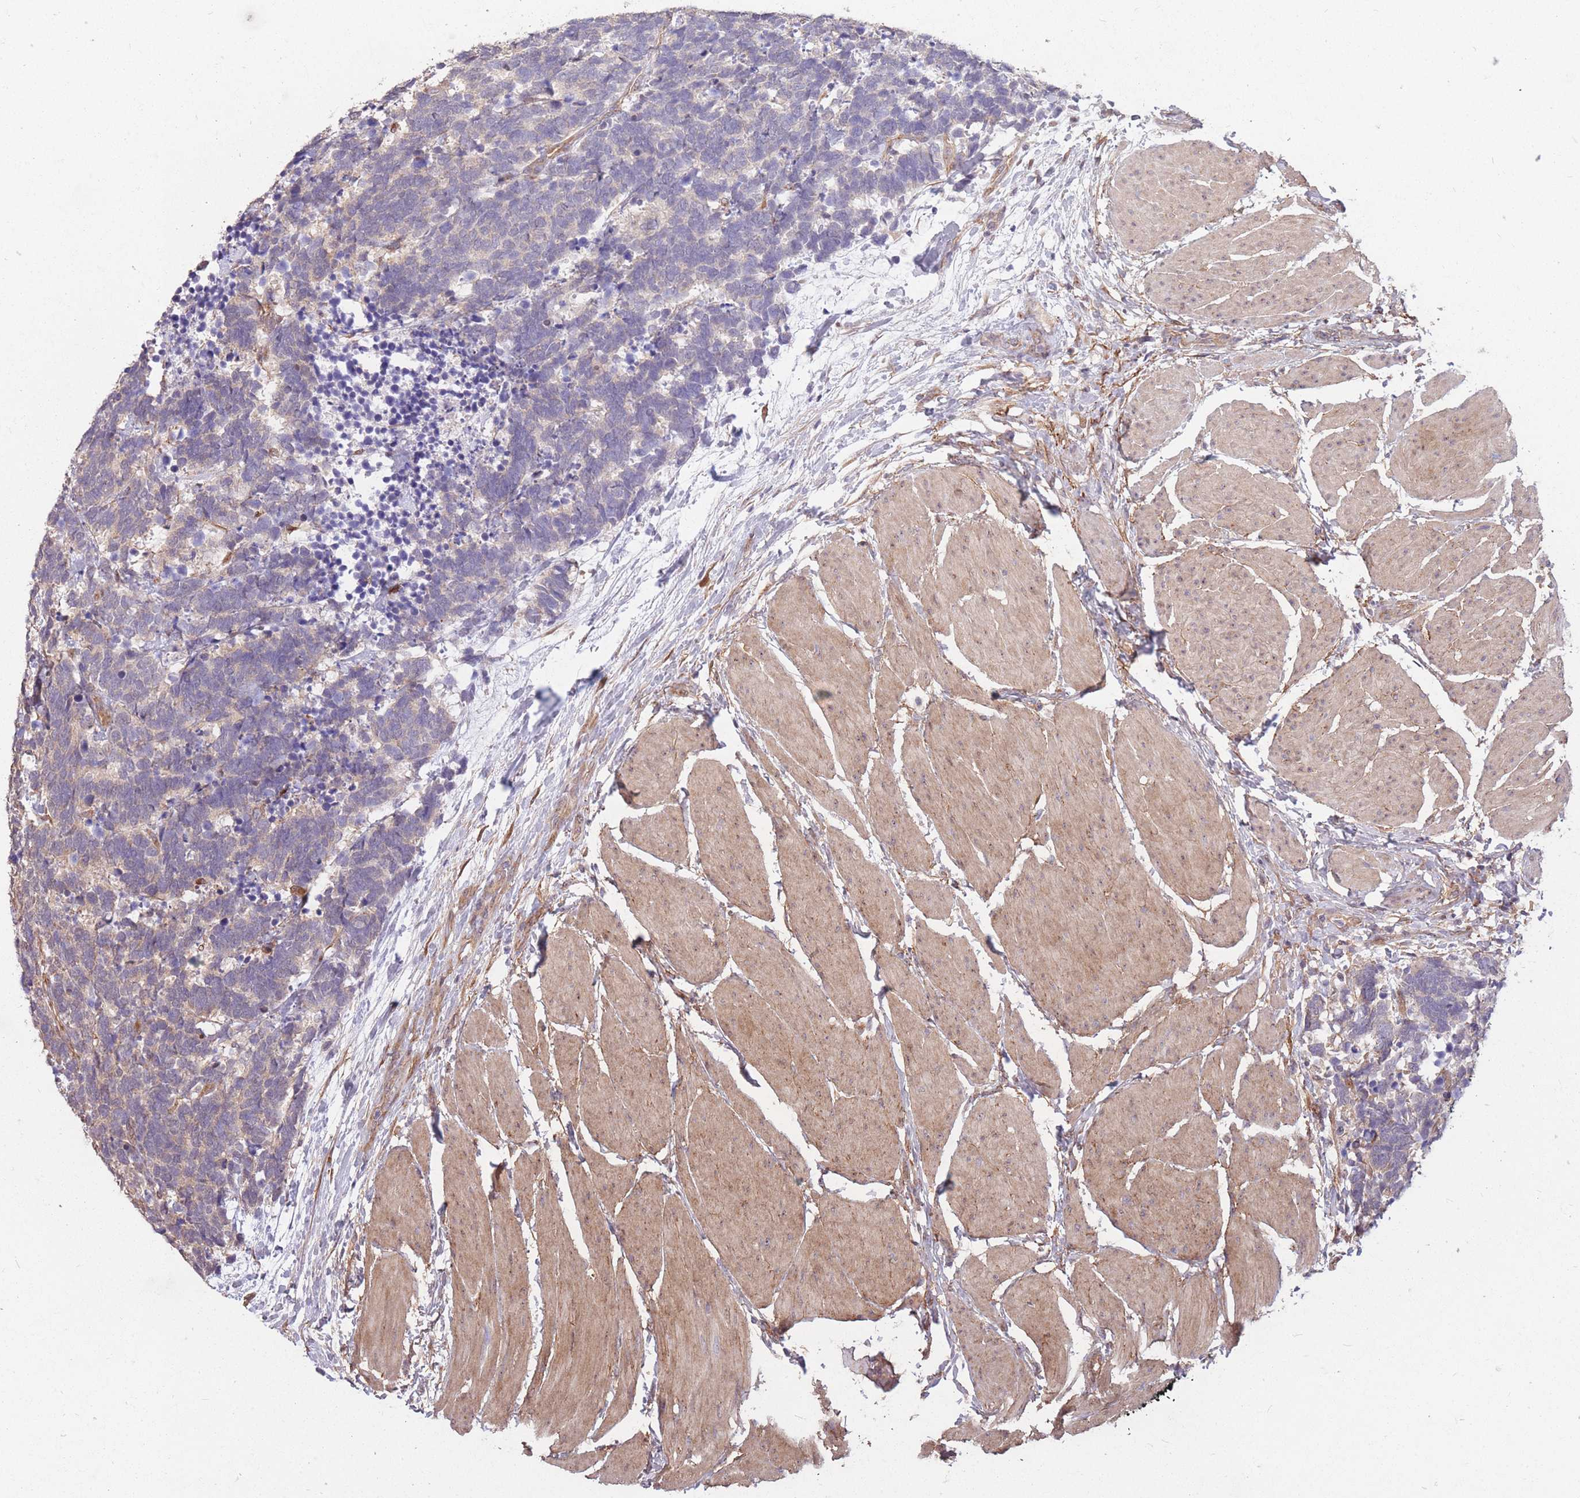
{"staining": {"intensity": "negative", "quantity": "none", "location": "none"}, "tissue": "carcinoid", "cell_type": "Tumor cells", "image_type": "cancer", "snomed": [{"axis": "morphology", "description": "Carcinoma, NOS"}, {"axis": "morphology", "description": "Carcinoid, malignant, NOS"}, {"axis": "topography", "description": "Urinary bladder"}], "caption": "The micrograph demonstrates no significant staining in tumor cells of carcinoid.", "gene": "DYNC1LI2", "patient": {"sex": "male", "age": 57}}